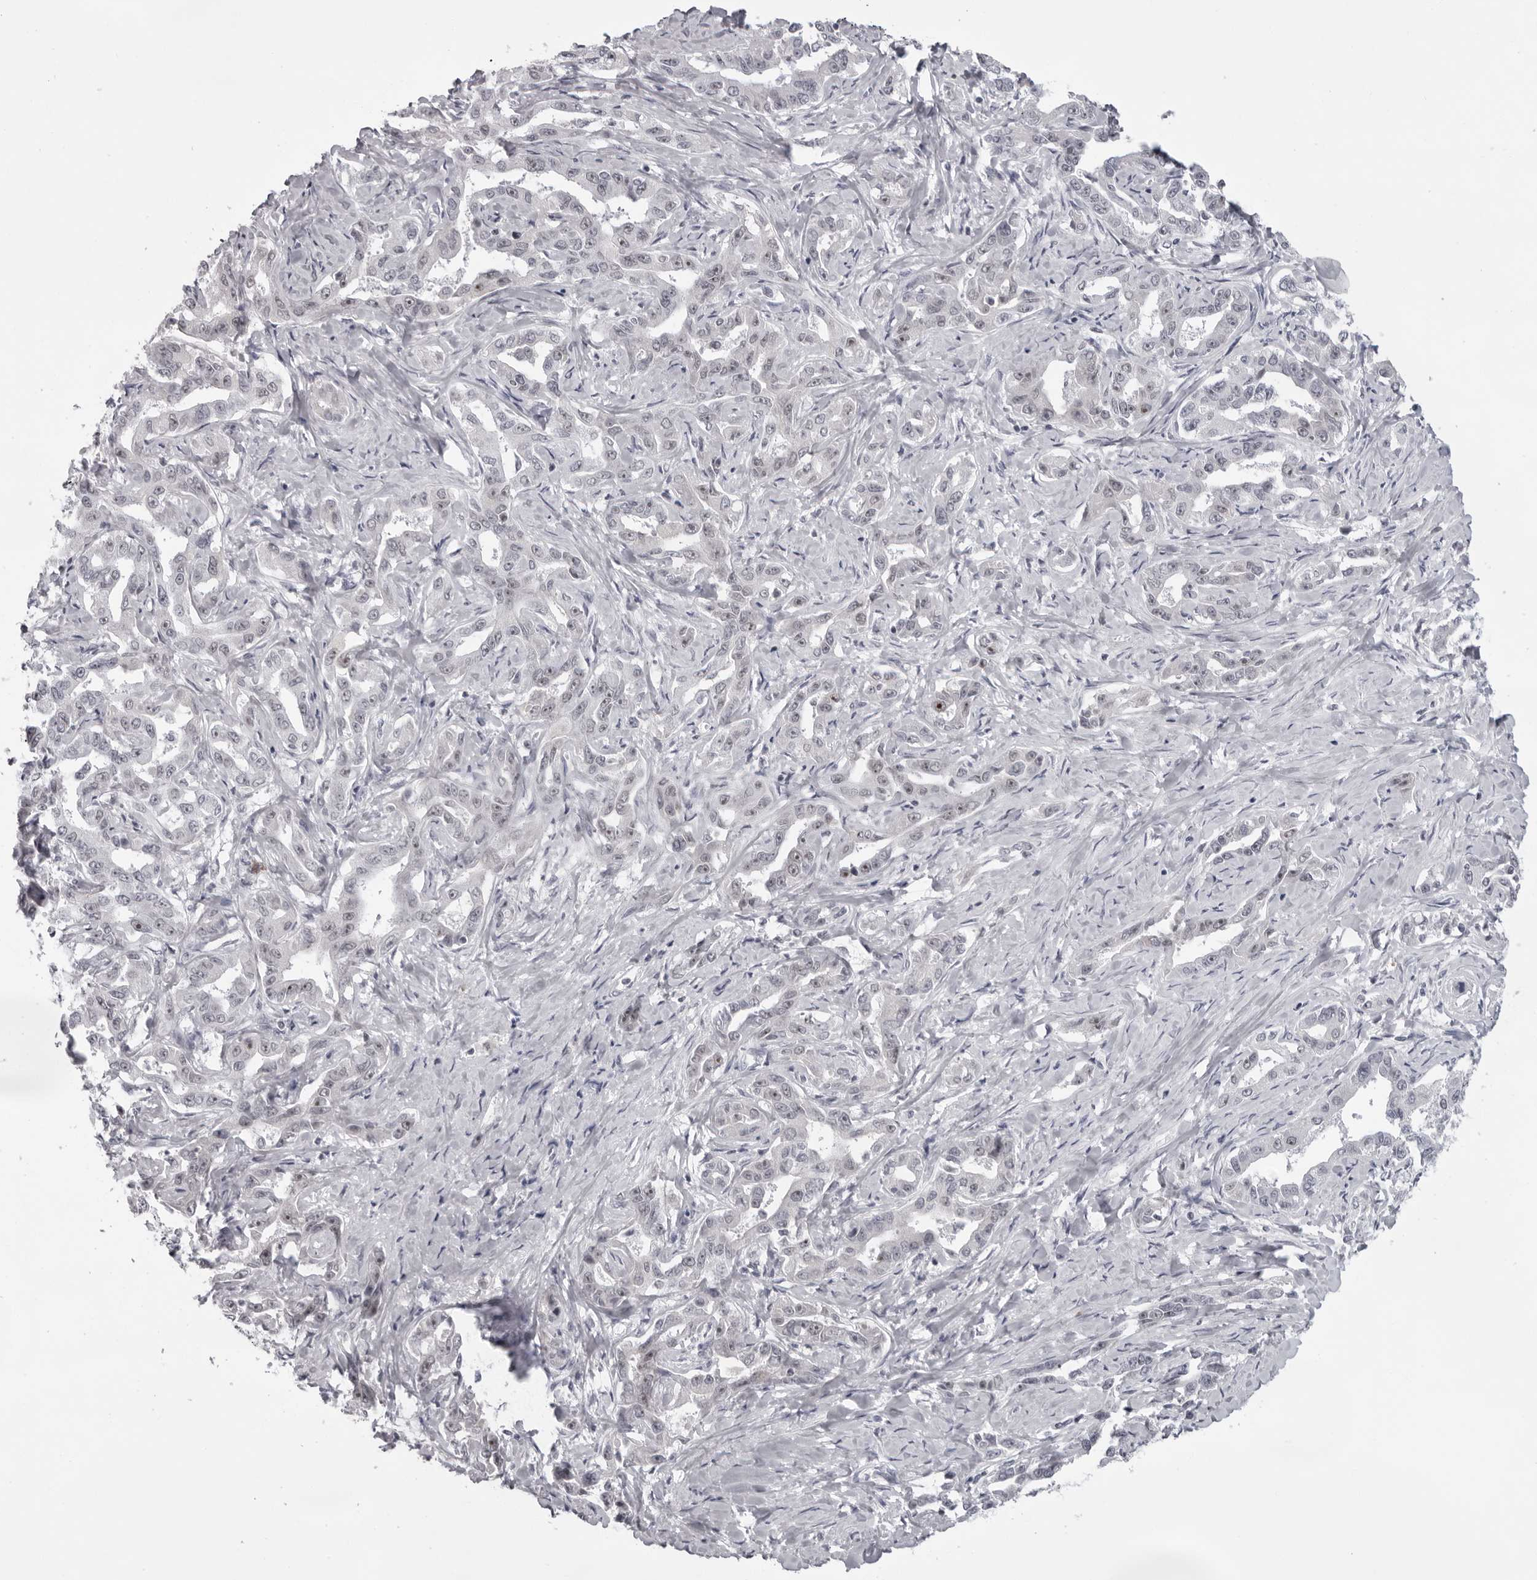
{"staining": {"intensity": "weak", "quantity": "25%-75%", "location": "nuclear"}, "tissue": "liver cancer", "cell_type": "Tumor cells", "image_type": "cancer", "snomed": [{"axis": "morphology", "description": "Cholangiocarcinoma"}, {"axis": "topography", "description": "Liver"}], "caption": "Immunohistochemistry (DAB (3,3'-diaminobenzidine)) staining of human liver cholangiocarcinoma demonstrates weak nuclear protein positivity in approximately 25%-75% of tumor cells.", "gene": "EXOSC10", "patient": {"sex": "male", "age": 59}}